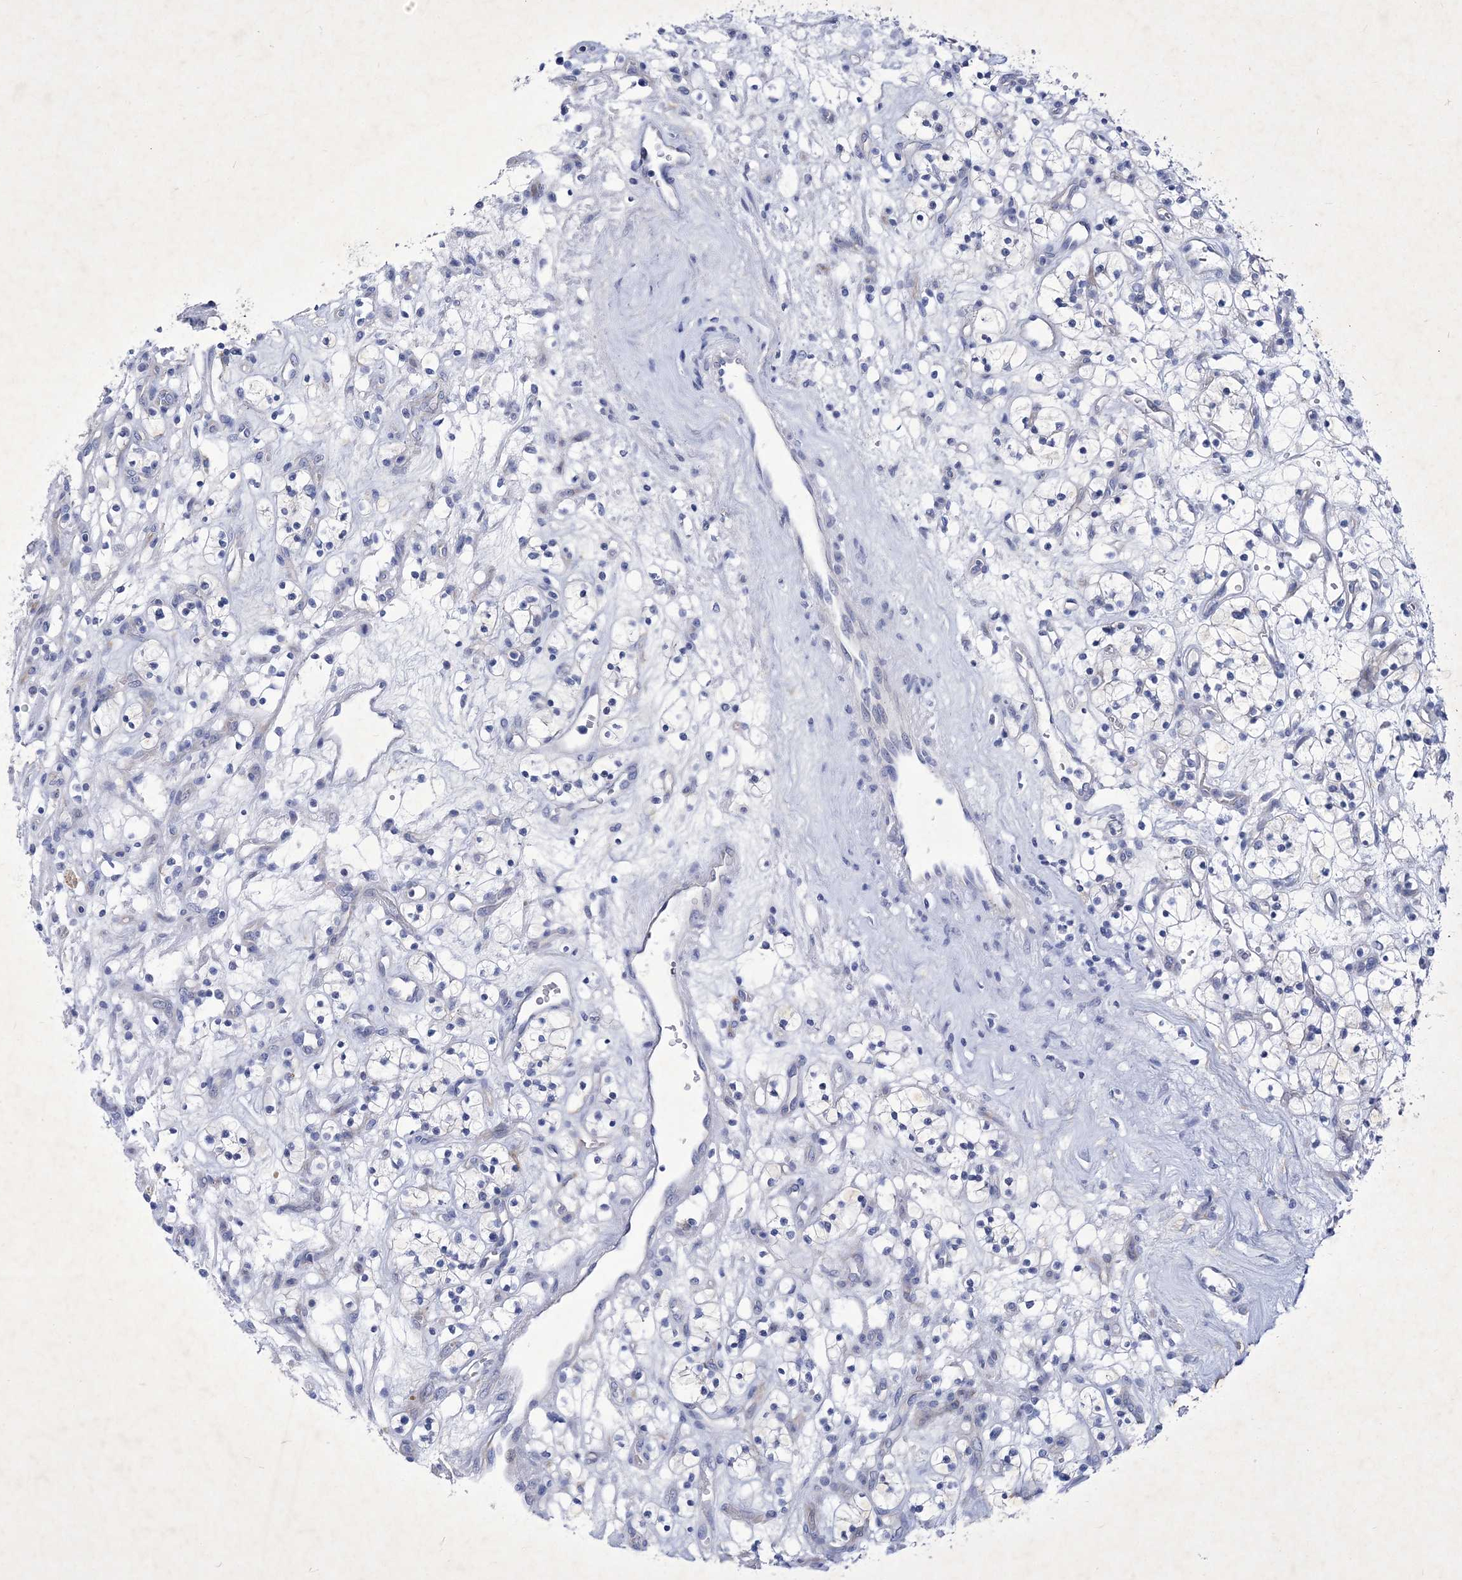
{"staining": {"intensity": "negative", "quantity": "none", "location": "none"}, "tissue": "renal cancer", "cell_type": "Tumor cells", "image_type": "cancer", "snomed": [{"axis": "morphology", "description": "Adenocarcinoma, NOS"}, {"axis": "topography", "description": "Kidney"}], "caption": "Immunohistochemical staining of adenocarcinoma (renal) shows no significant positivity in tumor cells.", "gene": "GPN1", "patient": {"sex": "female", "age": 57}}